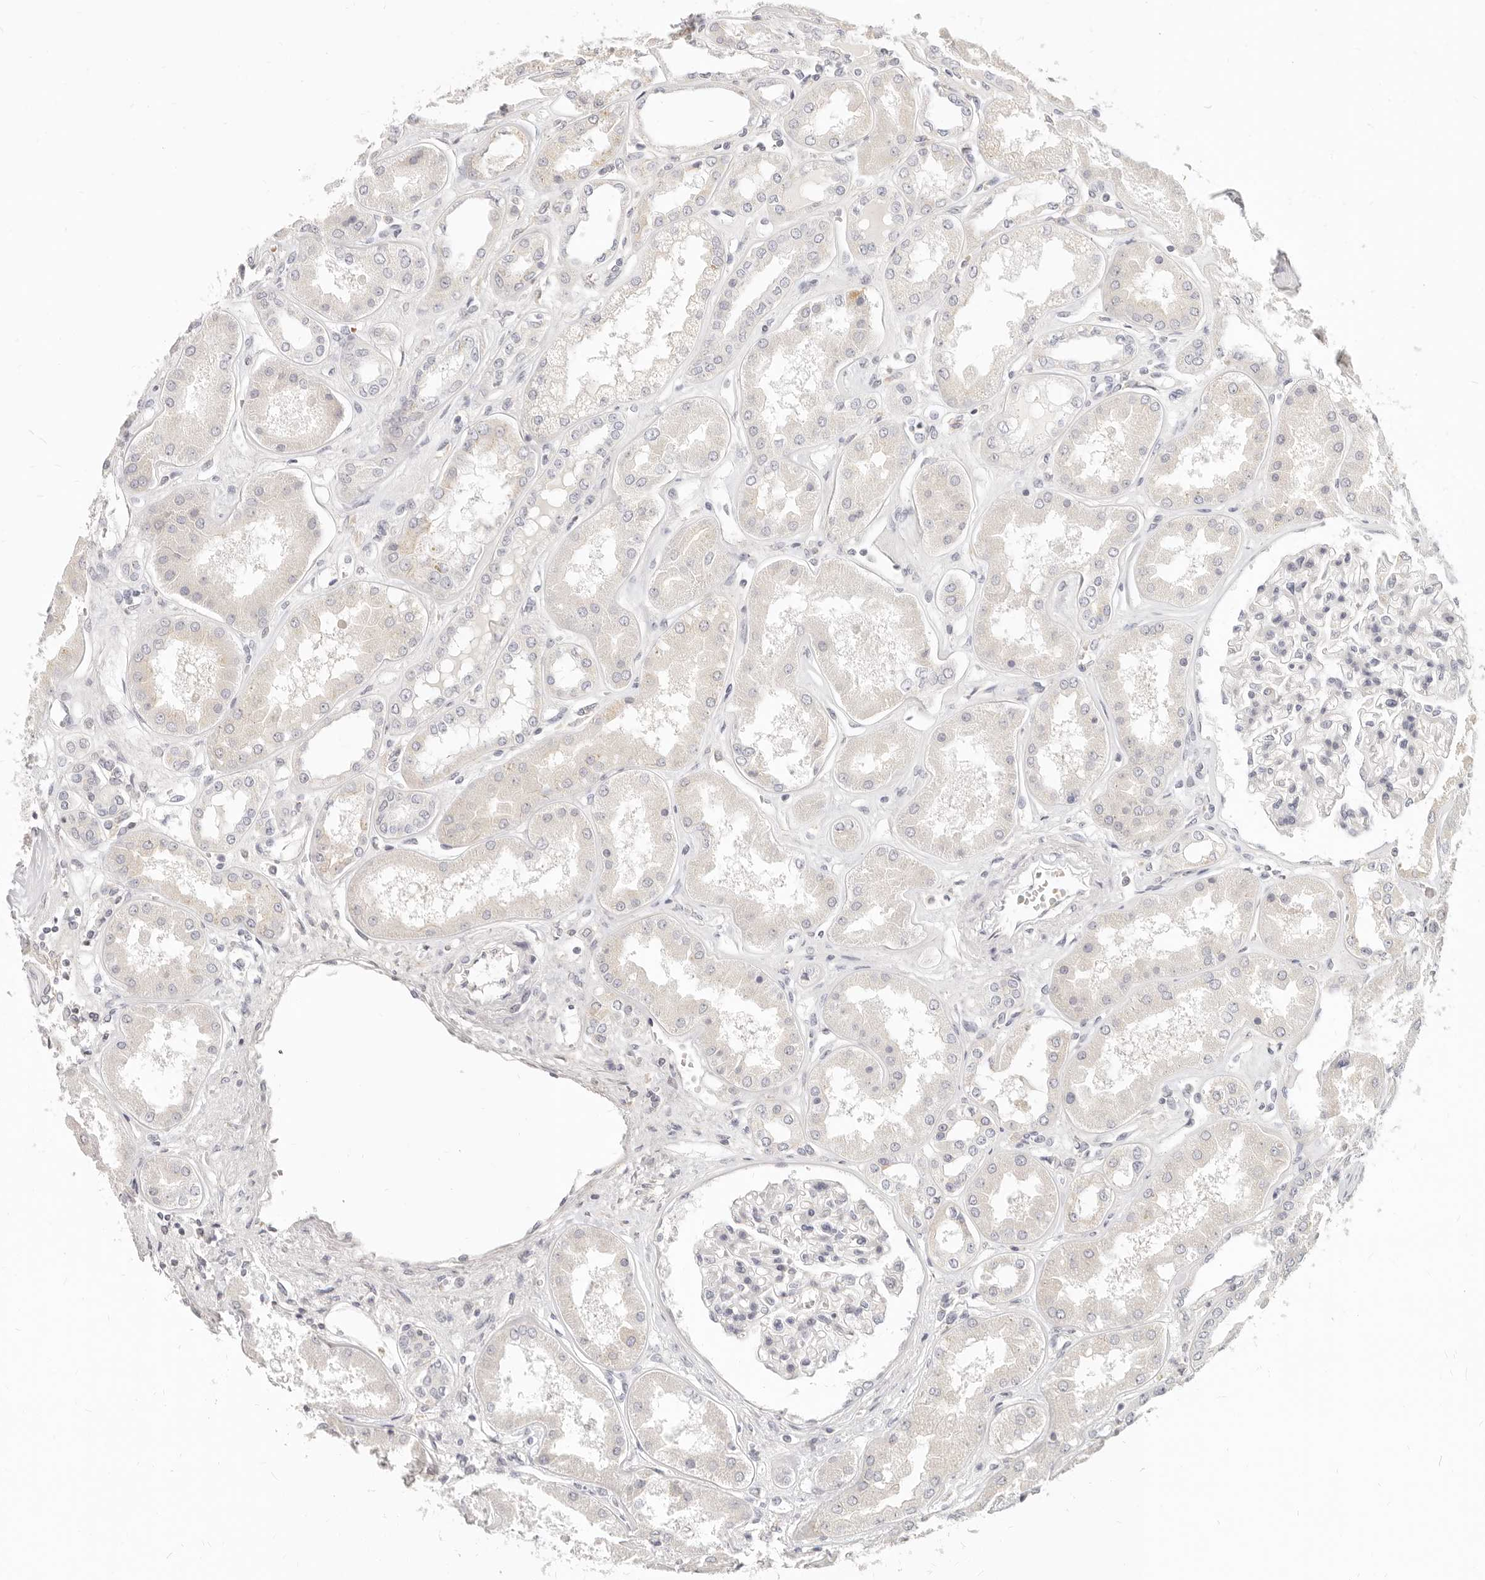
{"staining": {"intensity": "negative", "quantity": "none", "location": "none"}, "tissue": "kidney", "cell_type": "Cells in glomeruli", "image_type": "normal", "snomed": [{"axis": "morphology", "description": "Normal tissue, NOS"}, {"axis": "topography", "description": "Kidney"}], "caption": "This is an immunohistochemistry (IHC) image of normal kidney. There is no expression in cells in glomeruli.", "gene": "LTB4R2", "patient": {"sex": "female", "age": 56}}